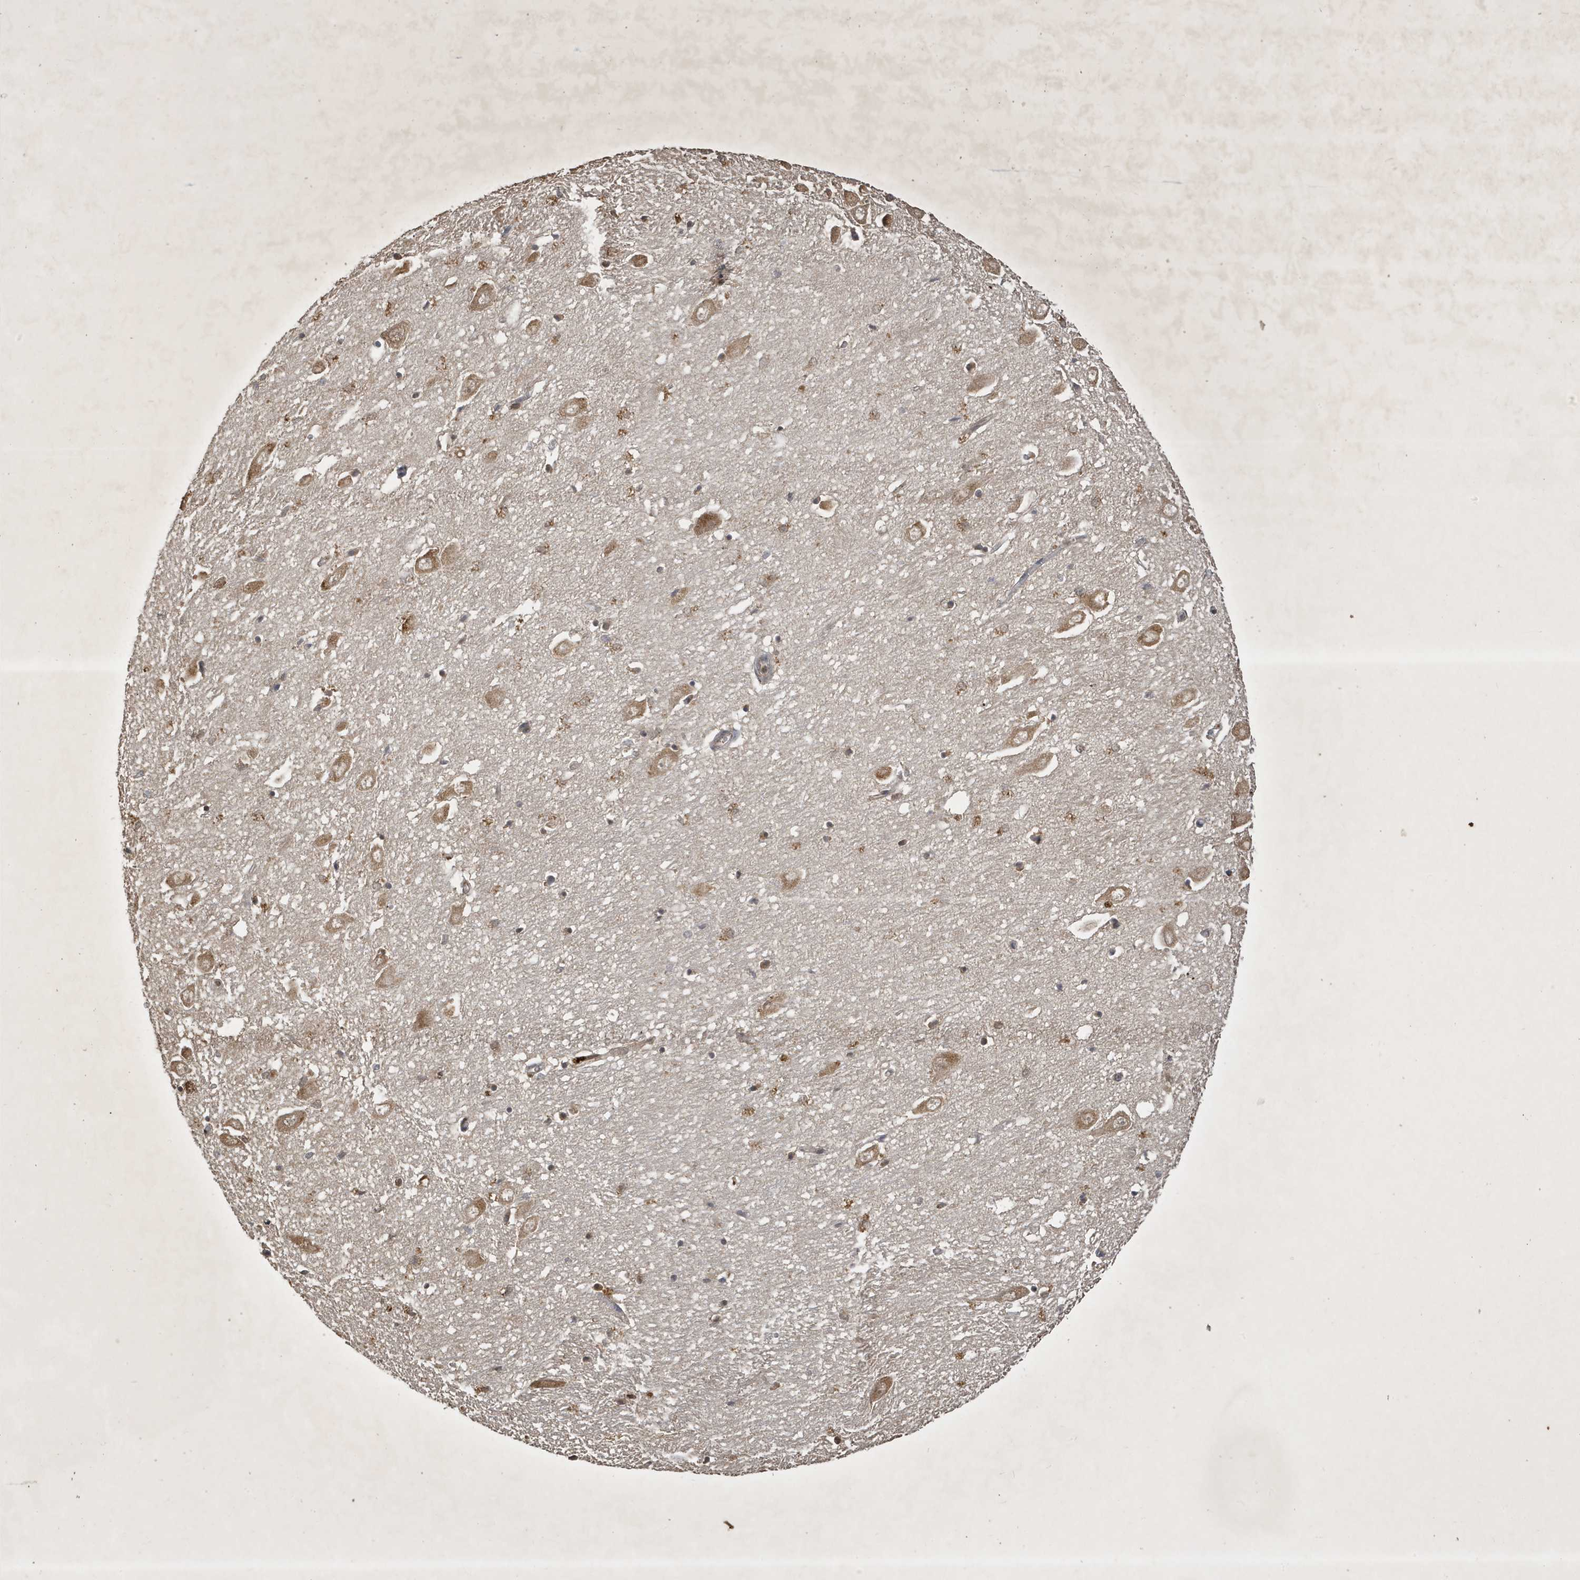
{"staining": {"intensity": "weak", "quantity": "25%-75%", "location": "cytoplasmic/membranous"}, "tissue": "hippocampus", "cell_type": "Glial cells", "image_type": "normal", "snomed": [{"axis": "morphology", "description": "Normal tissue, NOS"}, {"axis": "topography", "description": "Hippocampus"}], "caption": "Immunohistochemistry (DAB) staining of benign hippocampus displays weak cytoplasmic/membranous protein staining in approximately 25%-75% of glial cells. (DAB (3,3'-diaminobenzidine) IHC with brightfield microscopy, high magnification).", "gene": "STX10", "patient": {"sex": "female", "age": 64}}